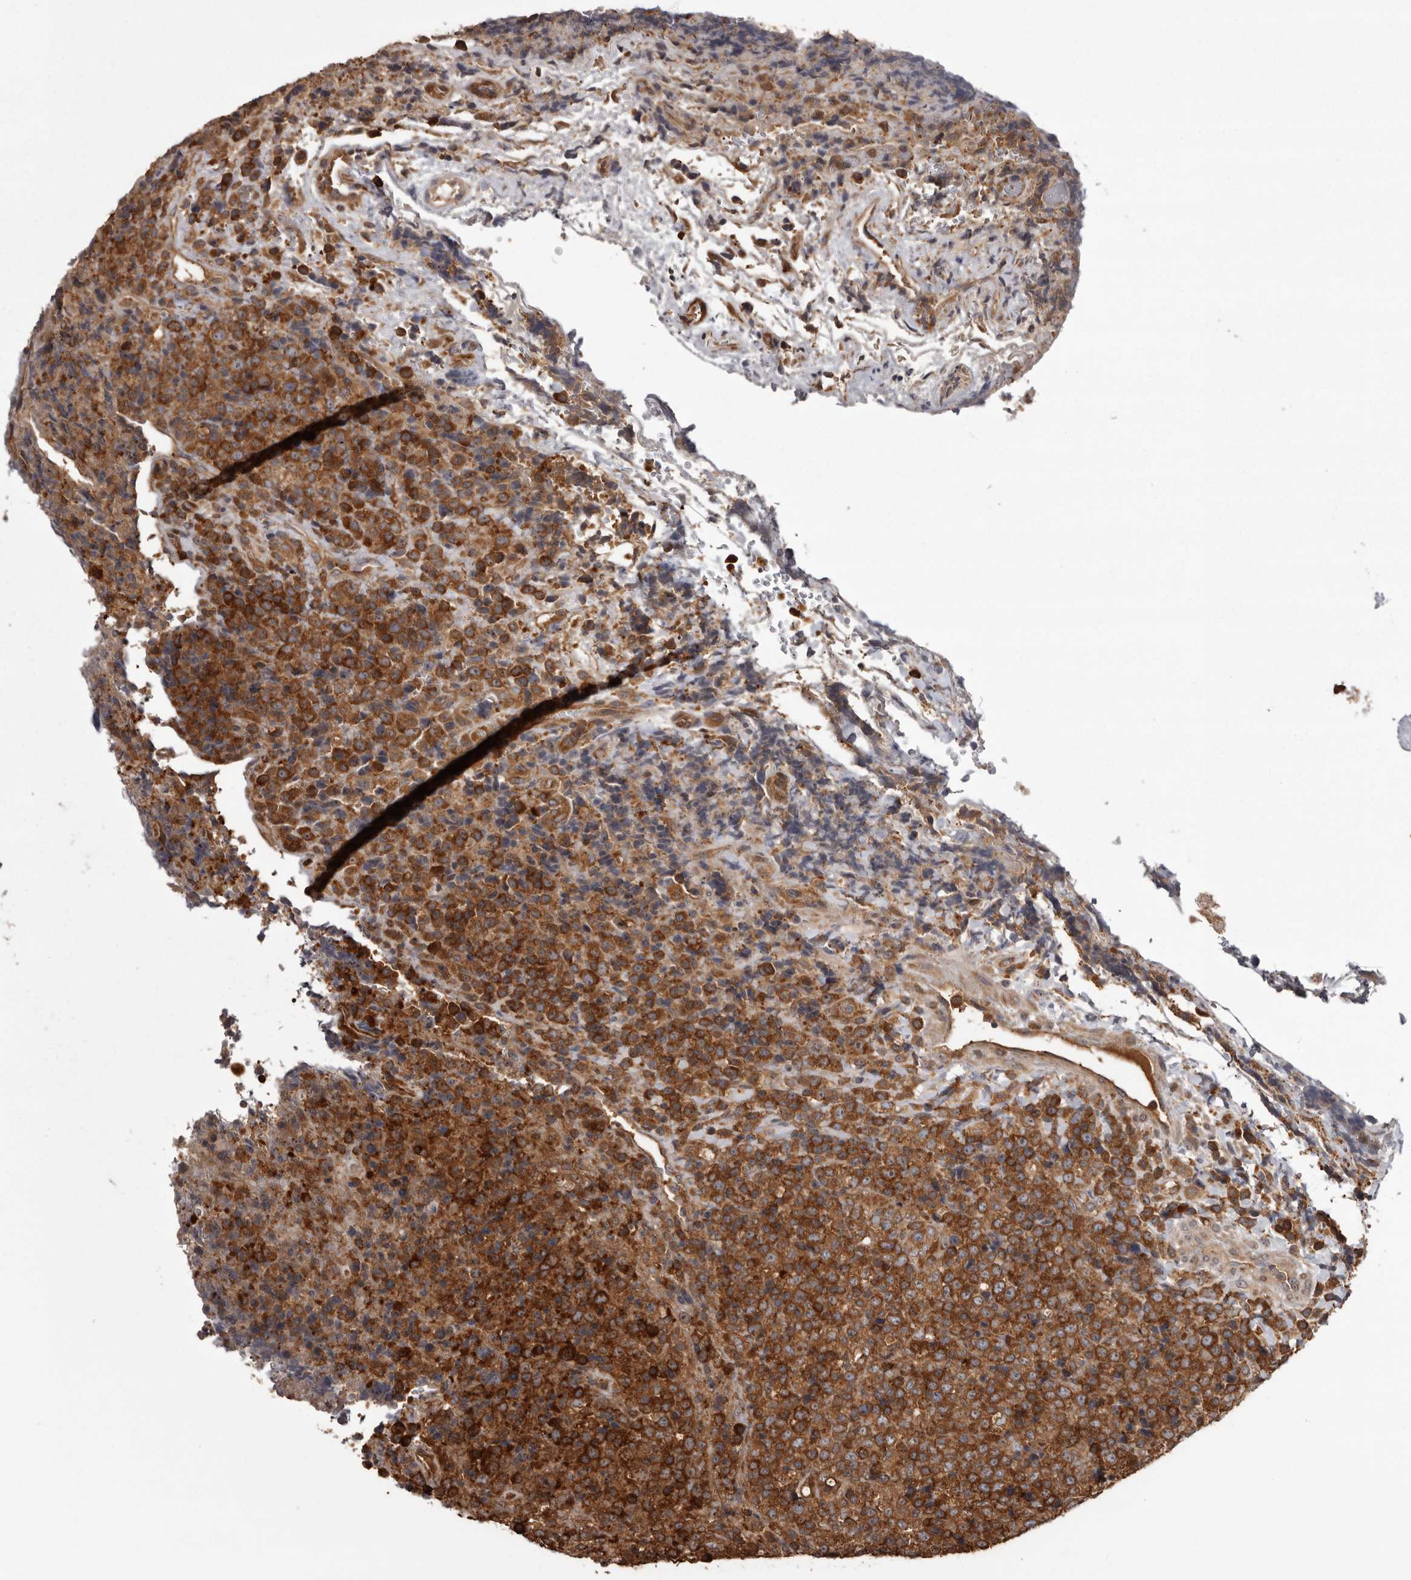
{"staining": {"intensity": "strong", "quantity": ">75%", "location": "cytoplasmic/membranous"}, "tissue": "lymphoma", "cell_type": "Tumor cells", "image_type": "cancer", "snomed": [{"axis": "morphology", "description": "Malignant lymphoma, non-Hodgkin's type, High grade"}, {"axis": "topography", "description": "Lymph node"}], "caption": "Malignant lymphoma, non-Hodgkin's type (high-grade) stained for a protein demonstrates strong cytoplasmic/membranous positivity in tumor cells.", "gene": "DARS1", "patient": {"sex": "male", "age": 13}}